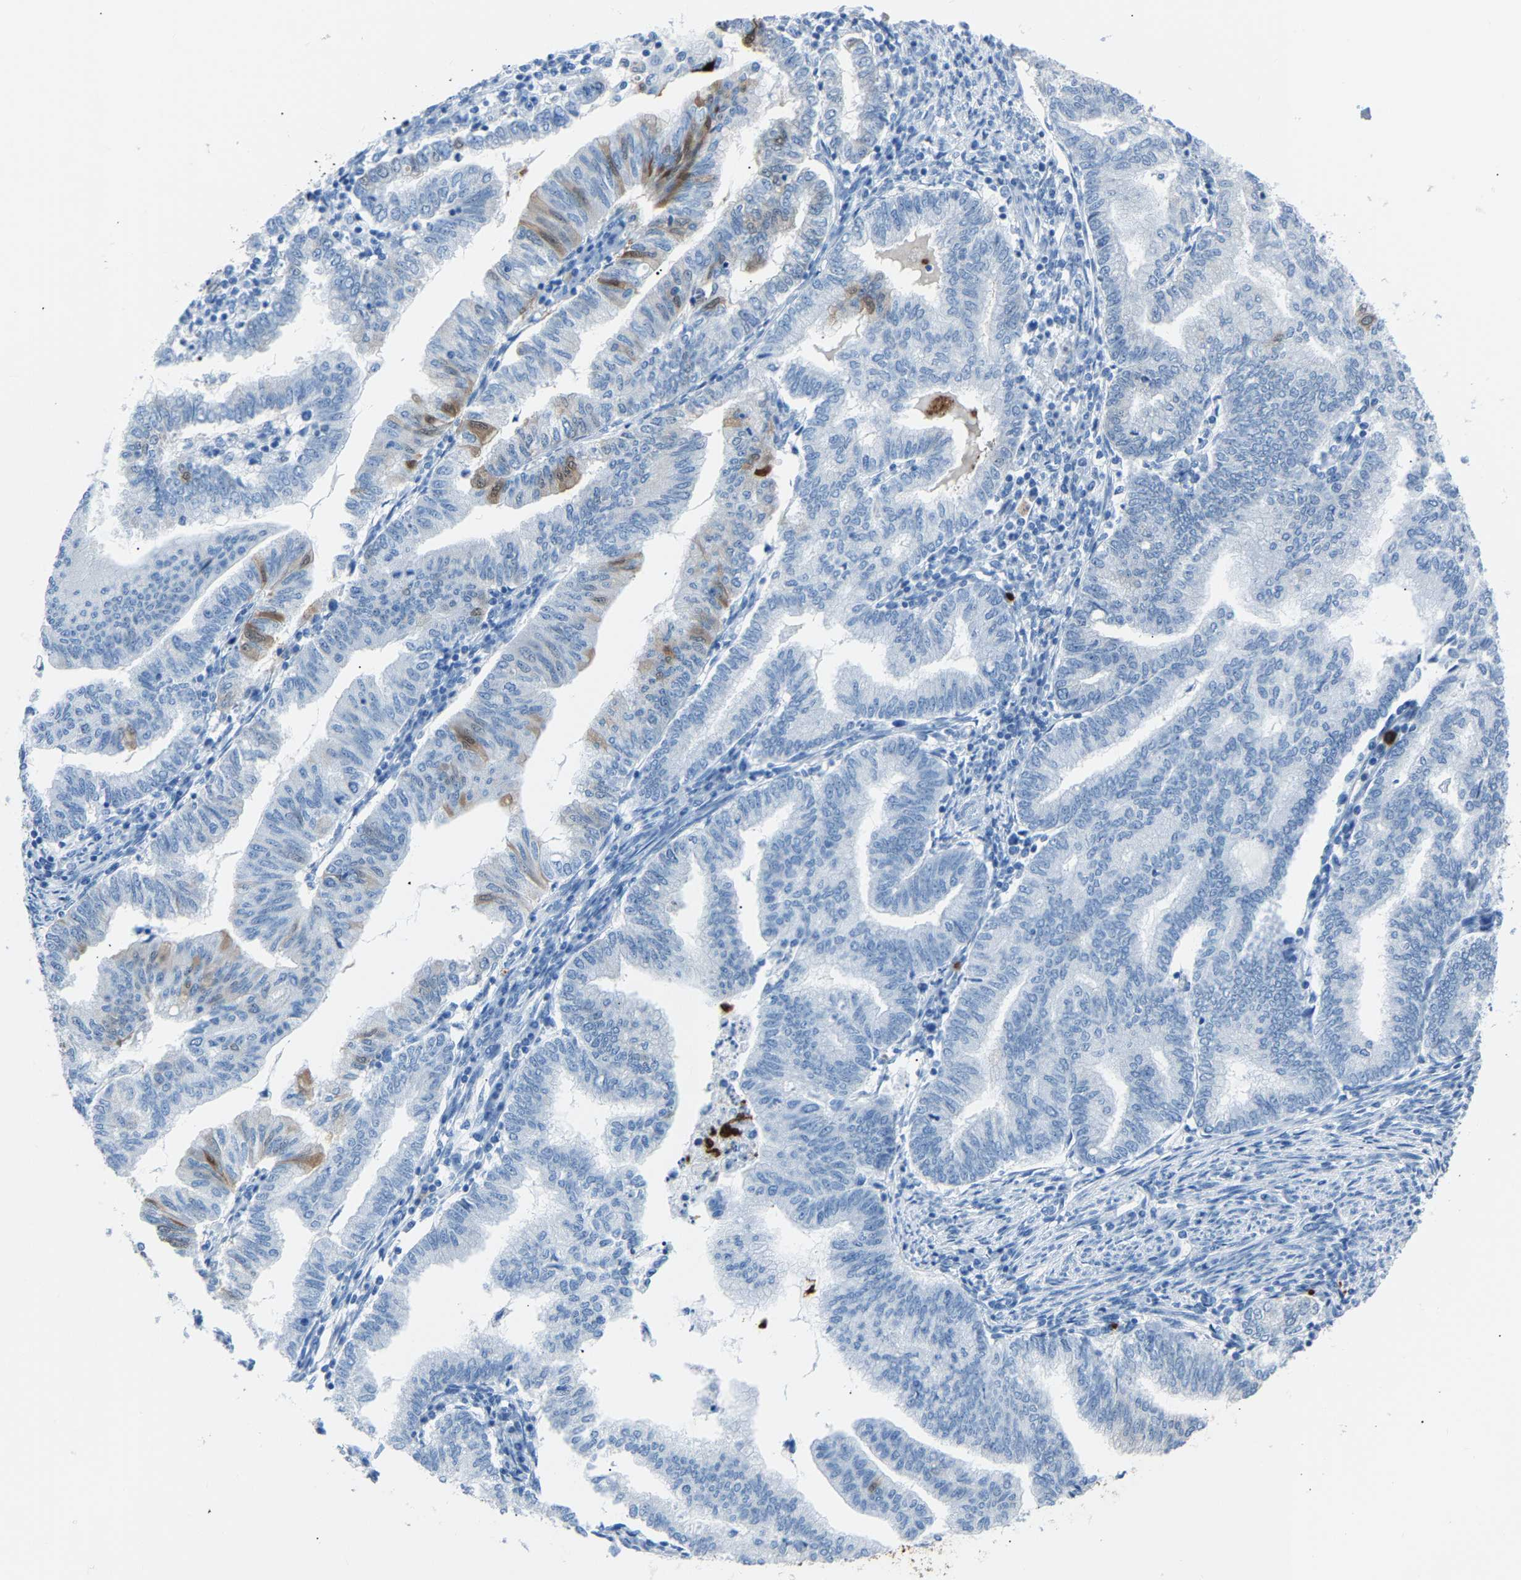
{"staining": {"intensity": "moderate", "quantity": "<25%", "location": "cytoplasmic/membranous"}, "tissue": "endometrial cancer", "cell_type": "Tumor cells", "image_type": "cancer", "snomed": [{"axis": "morphology", "description": "Polyp, NOS"}, {"axis": "morphology", "description": "Adenocarcinoma, NOS"}, {"axis": "morphology", "description": "Adenoma, NOS"}, {"axis": "topography", "description": "Endometrium"}], "caption": "A brown stain labels moderate cytoplasmic/membranous staining of a protein in human endometrial adenocarcinoma tumor cells.", "gene": "S100P", "patient": {"sex": "female", "age": 79}}